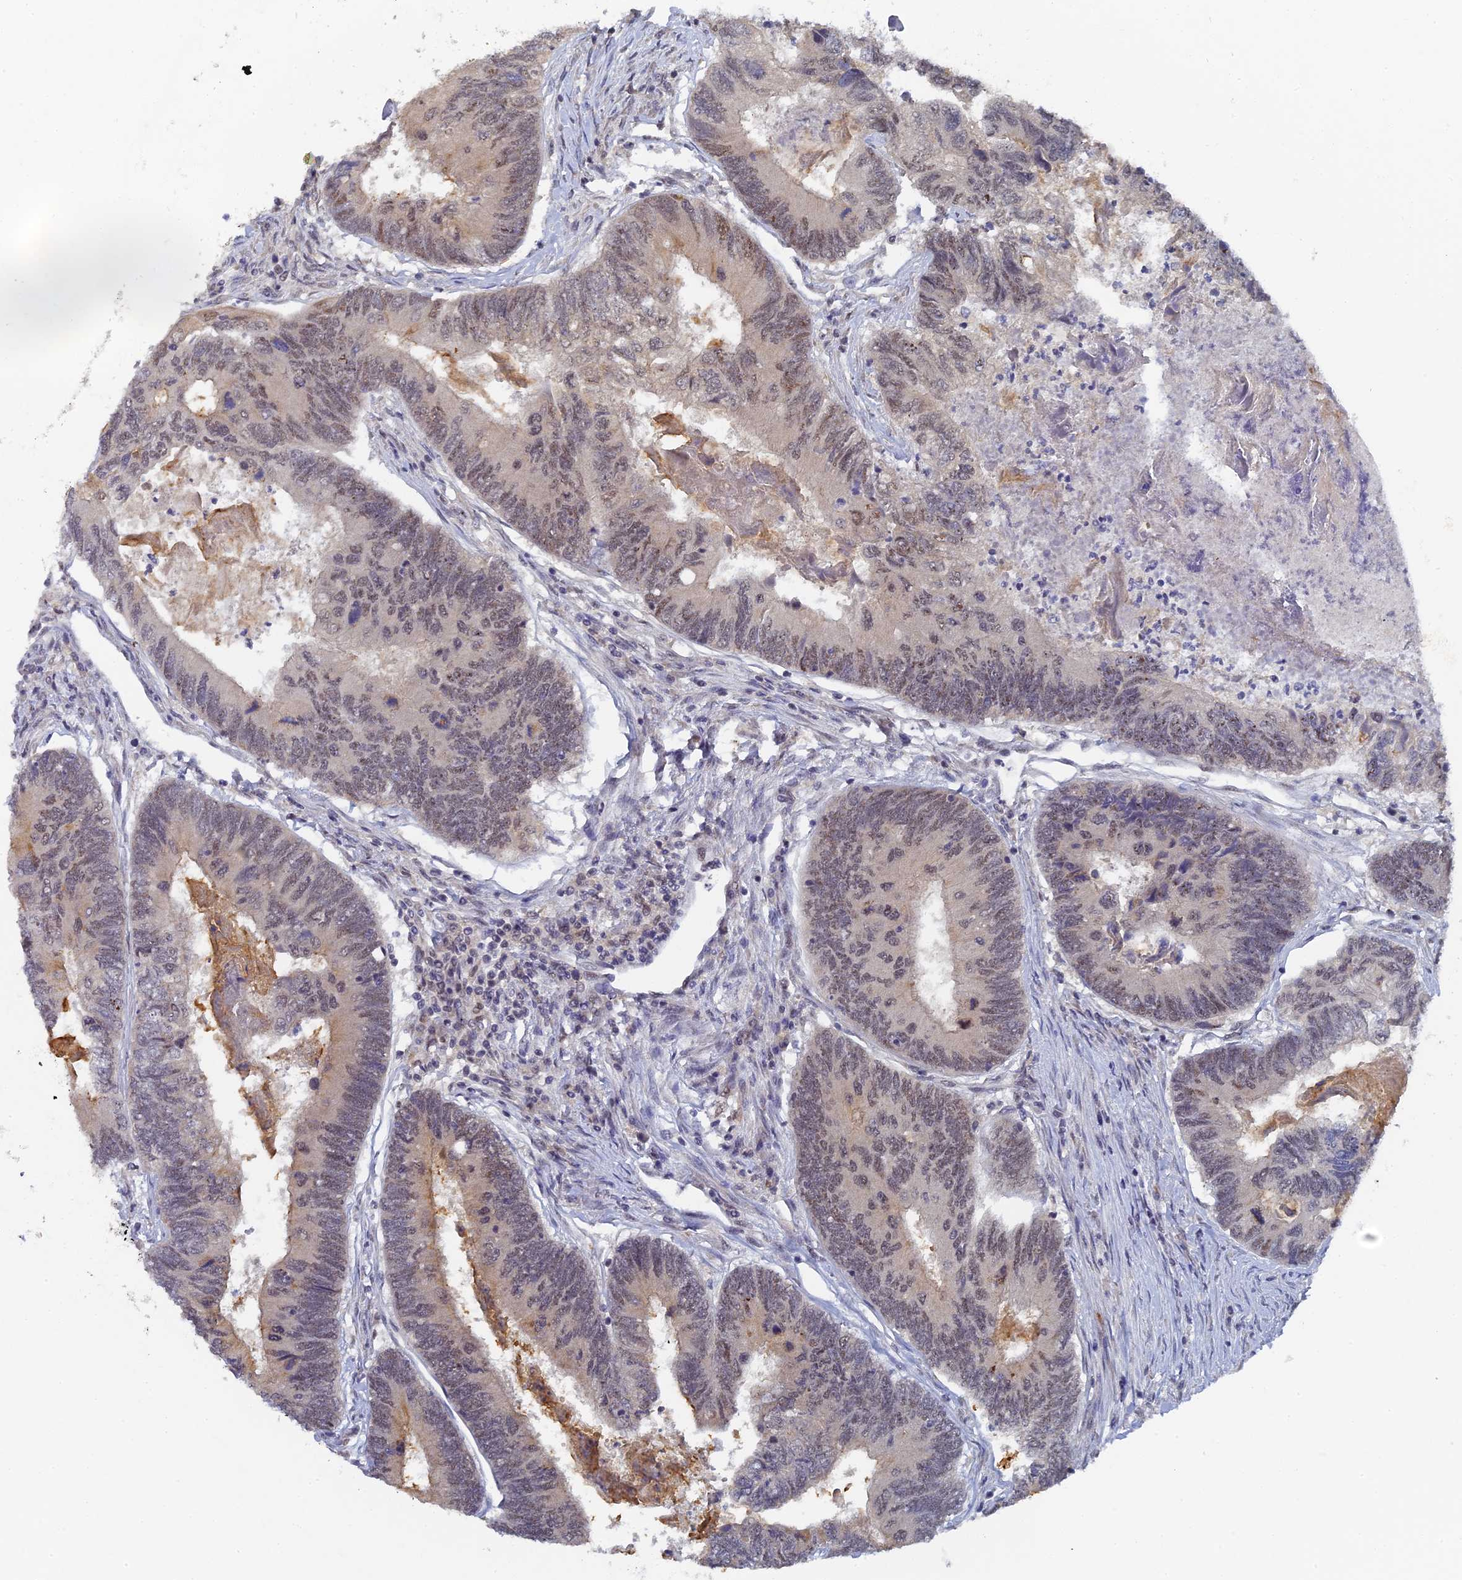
{"staining": {"intensity": "weak", "quantity": "<25%", "location": "nuclear"}, "tissue": "colorectal cancer", "cell_type": "Tumor cells", "image_type": "cancer", "snomed": [{"axis": "morphology", "description": "Adenocarcinoma, NOS"}, {"axis": "topography", "description": "Colon"}], "caption": "An IHC histopathology image of colorectal cancer (adenocarcinoma) is shown. There is no staining in tumor cells of colorectal cancer (adenocarcinoma).", "gene": "MIGA2", "patient": {"sex": "female", "age": 67}}